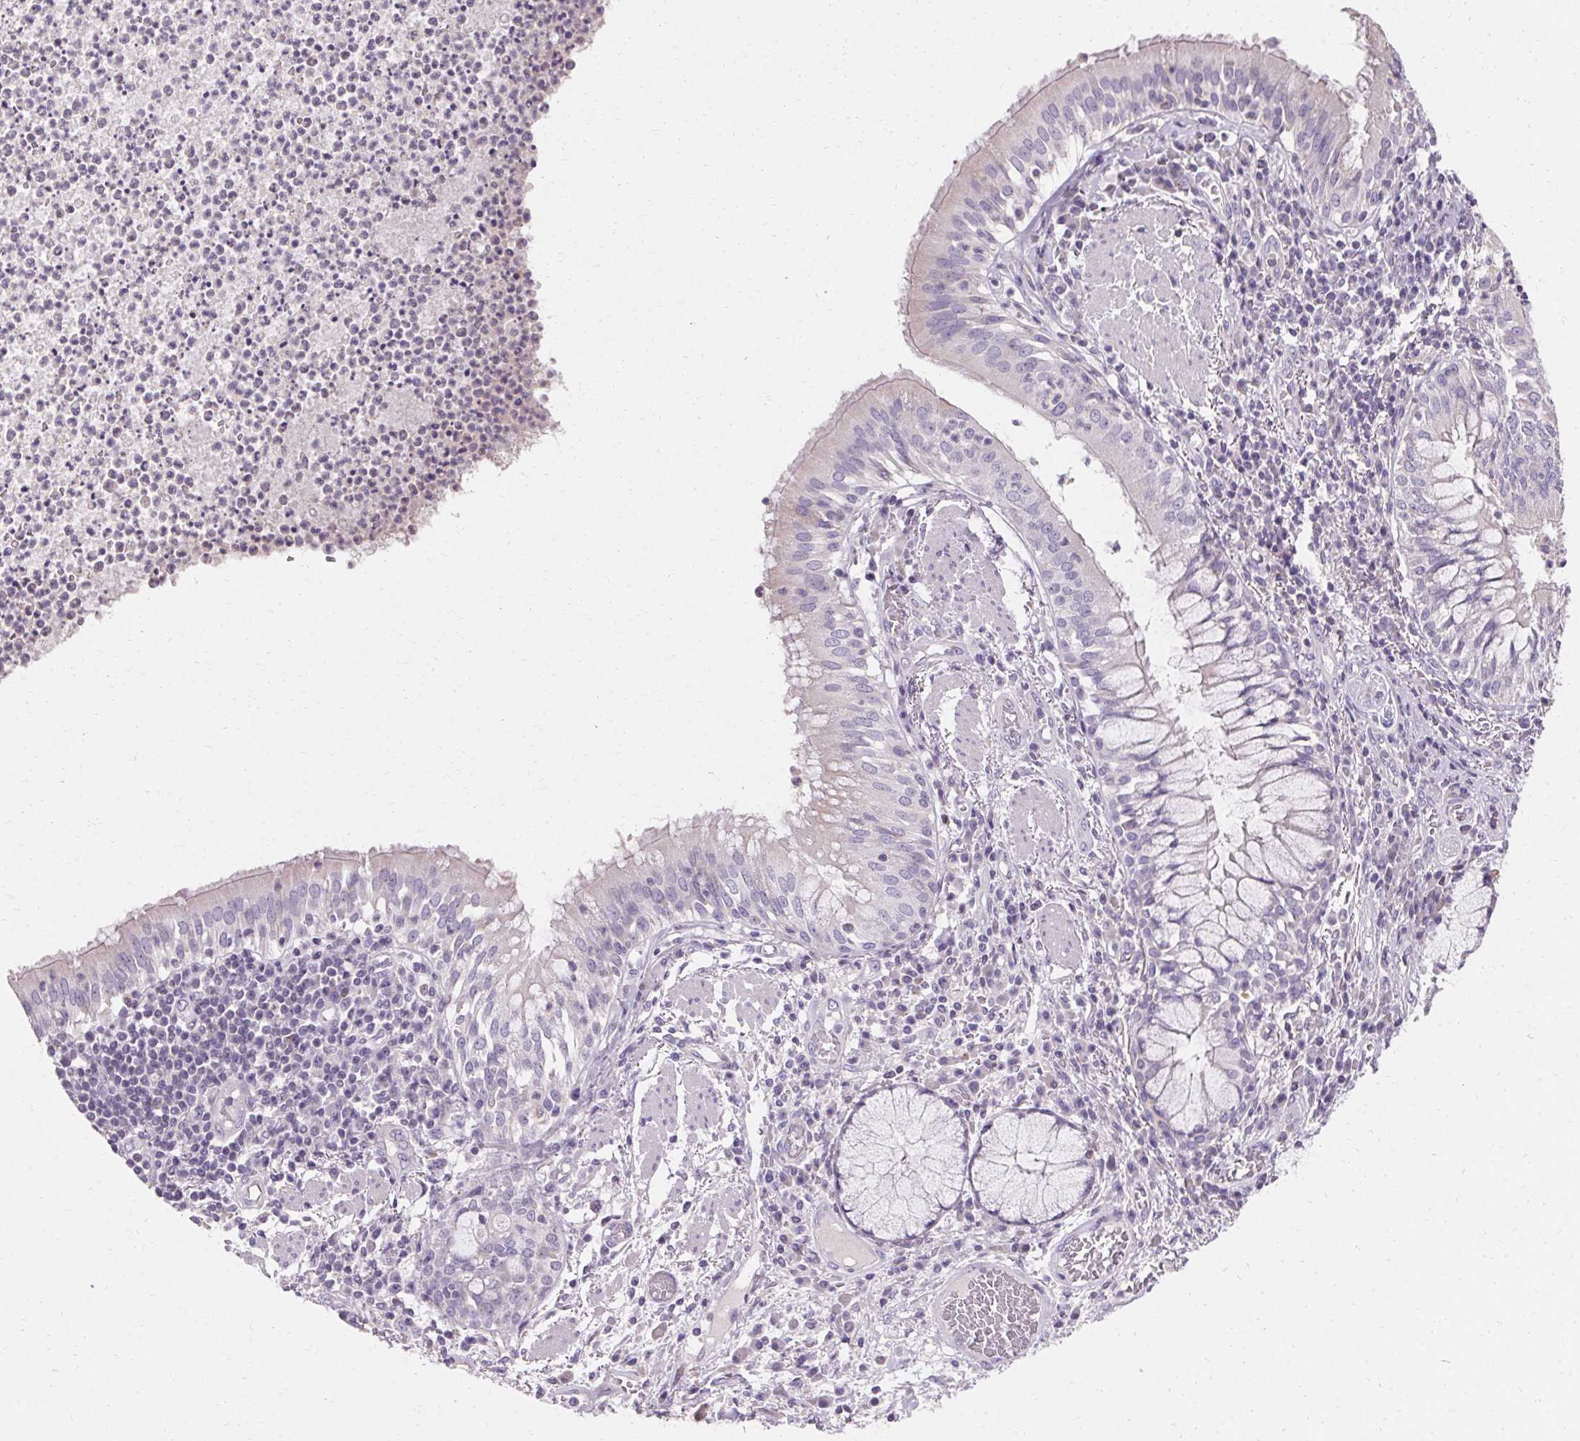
{"staining": {"intensity": "weak", "quantity": "<25%", "location": "cytoplasmic/membranous"}, "tissue": "bronchus", "cell_type": "Respiratory epithelial cells", "image_type": "normal", "snomed": [{"axis": "morphology", "description": "Normal tissue, NOS"}, {"axis": "topography", "description": "Lymph node"}, {"axis": "topography", "description": "Bronchus"}], "caption": "IHC photomicrograph of unremarkable bronchus: human bronchus stained with DAB (3,3'-diaminobenzidine) shows no significant protein expression in respiratory epithelial cells. (DAB (3,3'-diaminobenzidine) IHC with hematoxylin counter stain).", "gene": "TRIP13", "patient": {"sex": "male", "age": 56}}